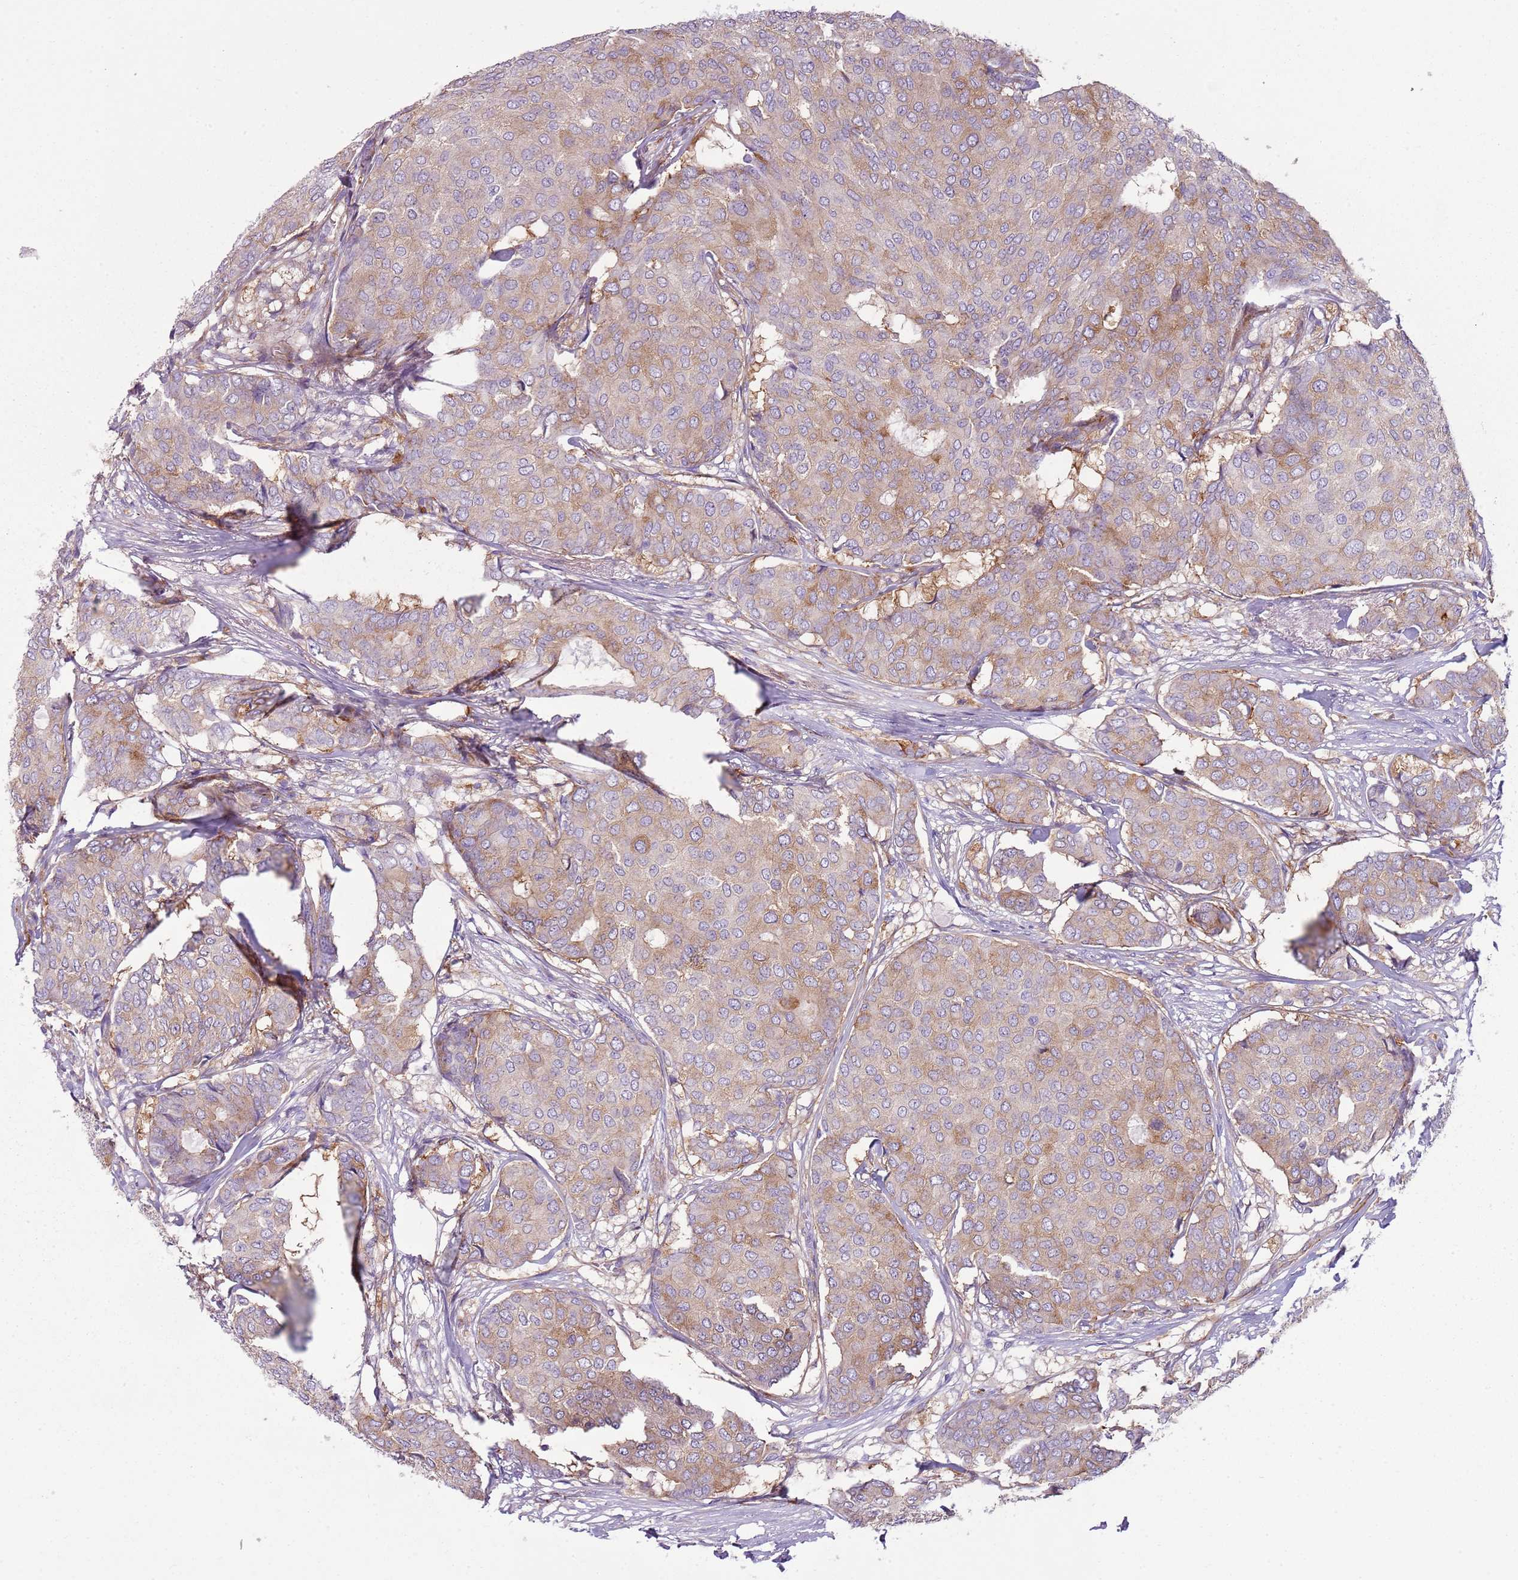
{"staining": {"intensity": "weak", "quantity": "25%-75%", "location": "cytoplasmic/membranous"}, "tissue": "breast cancer", "cell_type": "Tumor cells", "image_type": "cancer", "snomed": [{"axis": "morphology", "description": "Duct carcinoma"}, {"axis": "topography", "description": "Breast"}], "caption": "Human breast cancer (intraductal carcinoma) stained with a brown dye exhibits weak cytoplasmic/membranous positive staining in approximately 25%-75% of tumor cells.", "gene": "SNX1", "patient": {"sex": "female", "age": 75}}